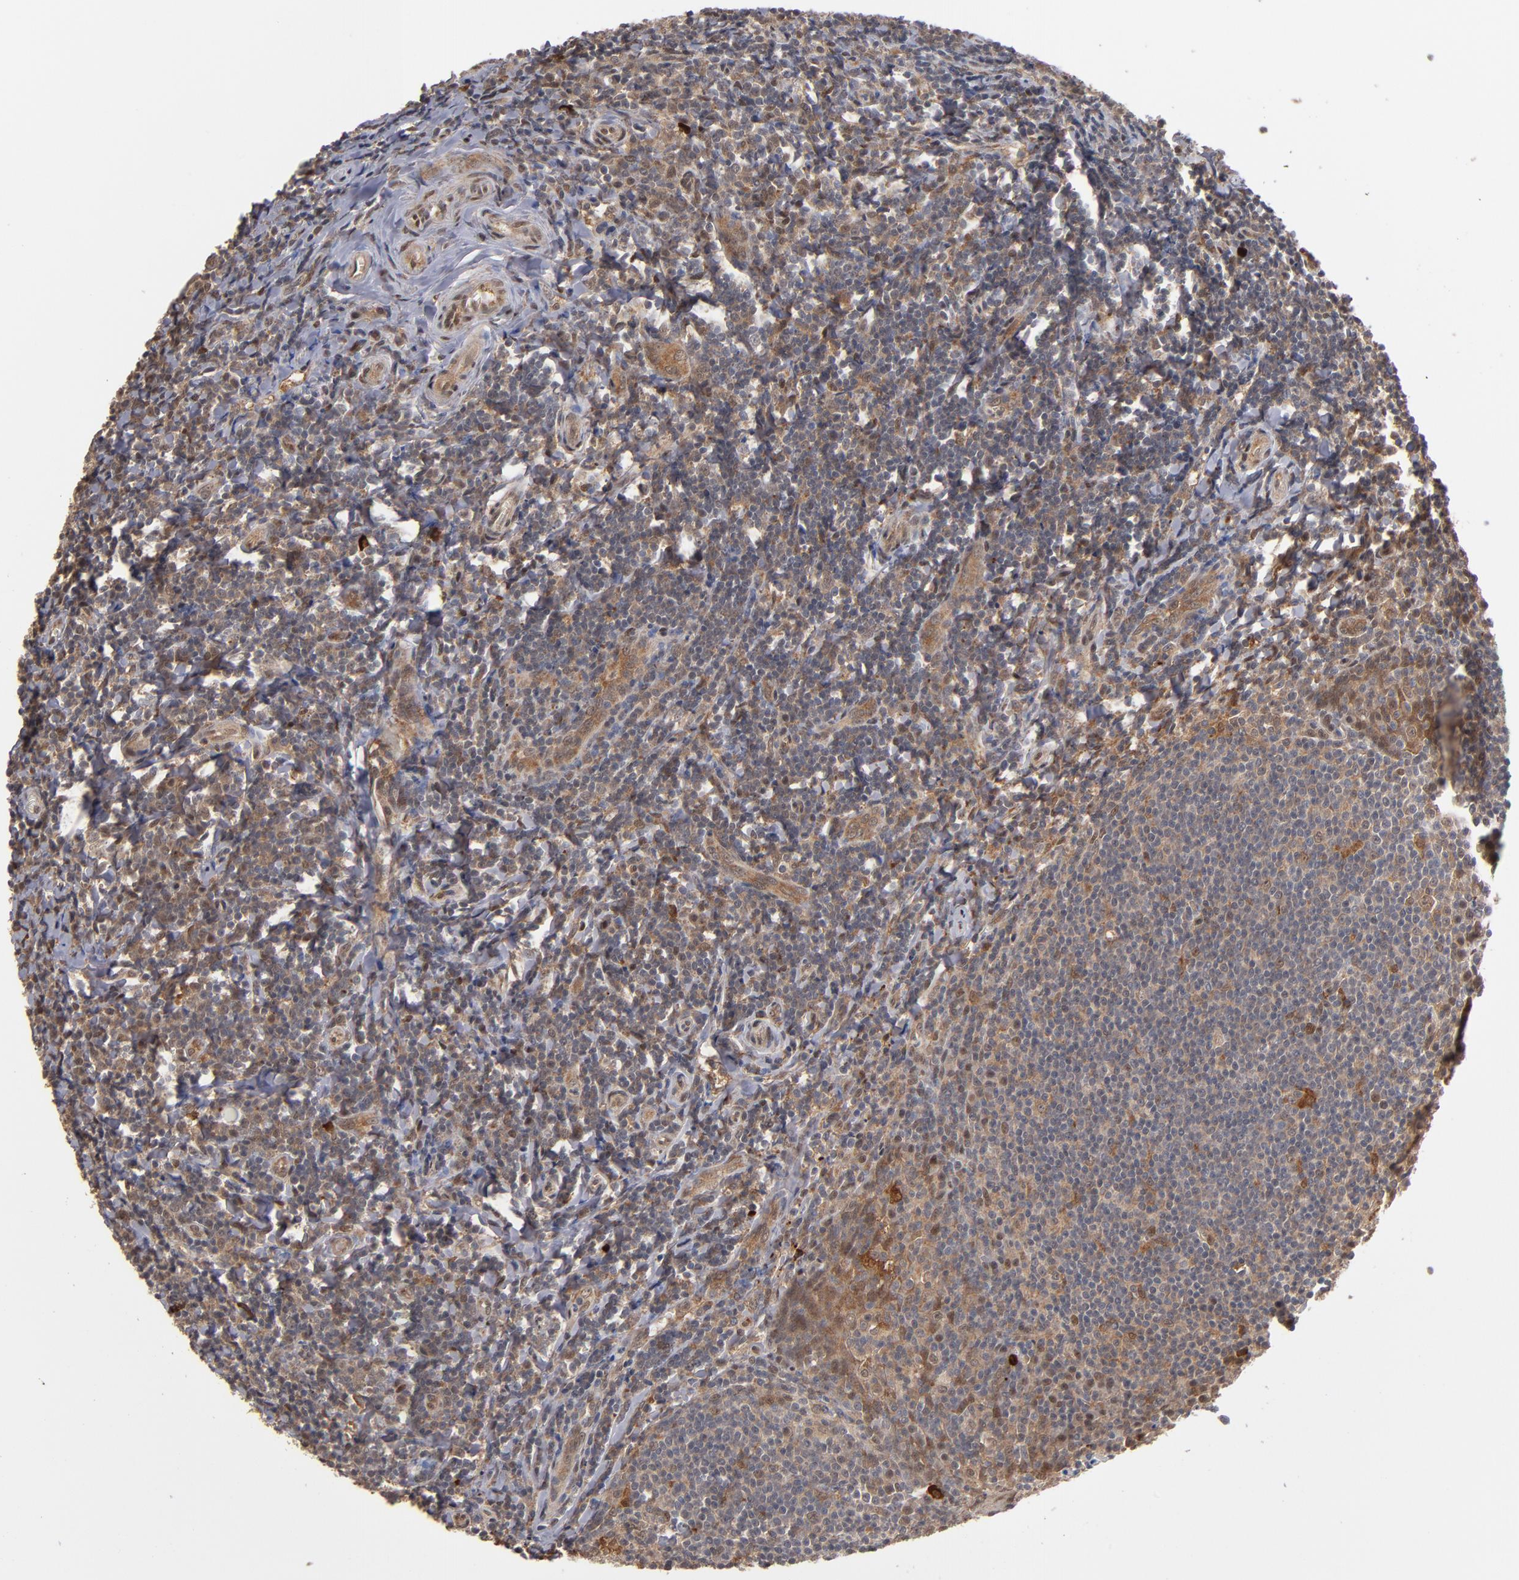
{"staining": {"intensity": "weak", "quantity": "<25%", "location": "nuclear"}, "tissue": "tonsil", "cell_type": "Germinal center cells", "image_type": "normal", "snomed": [{"axis": "morphology", "description": "Normal tissue, NOS"}, {"axis": "topography", "description": "Tonsil"}], "caption": "This histopathology image is of normal tonsil stained with immunohistochemistry (IHC) to label a protein in brown with the nuclei are counter-stained blue. There is no staining in germinal center cells. (Brightfield microscopy of DAB (3,3'-diaminobenzidine) immunohistochemistry at high magnification).", "gene": "HUWE1", "patient": {"sex": "male", "age": 20}}